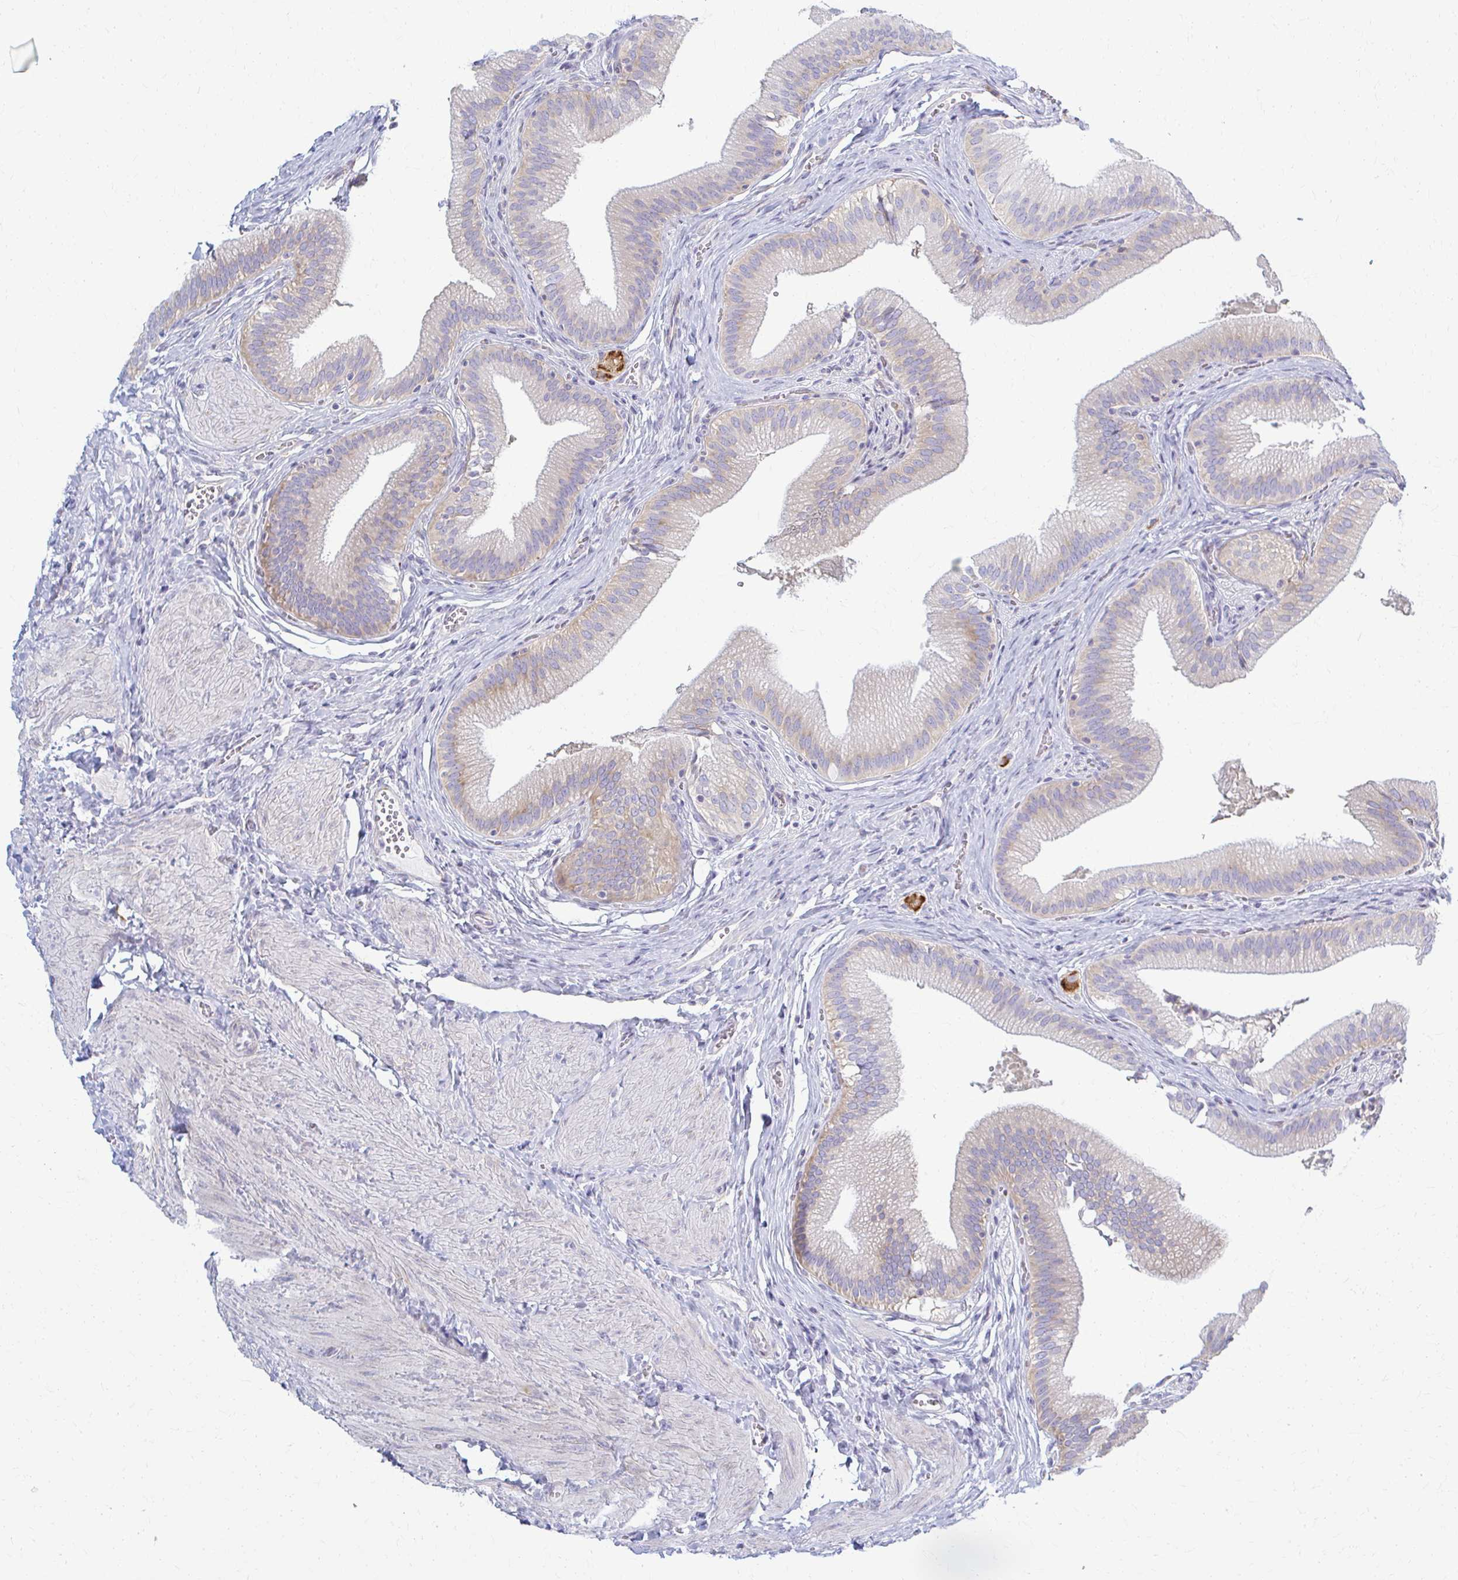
{"staining": {"intensity": "weak", "quantity": "25%-75%", "location": "cytoplasmic/membranous"}, "tissue": "gallbladder", "cell_type": "Glandular cells", "image_type": "normal", "snomed": [{"axis": "morphology", "description": "Normal tissue, NOS"}, {"axis": "topography", "description": "Gallbladder"}, {"axis": "topography", "description": "Peripheral nerve tissue"}], "caption": "Protein analysis of normal gallbladder exhibits weak cytoplasmic/membranous positivity in about 25%-75% of glandular cells. The staining is performed using DAB (3,3'-diaminobenzidine) brown chromogen to label protein expression. The nuclei are counter-stained blue using hematoxylin.", "gene": "PRKRA", "patient": {"sex": "male", "age": 17}}